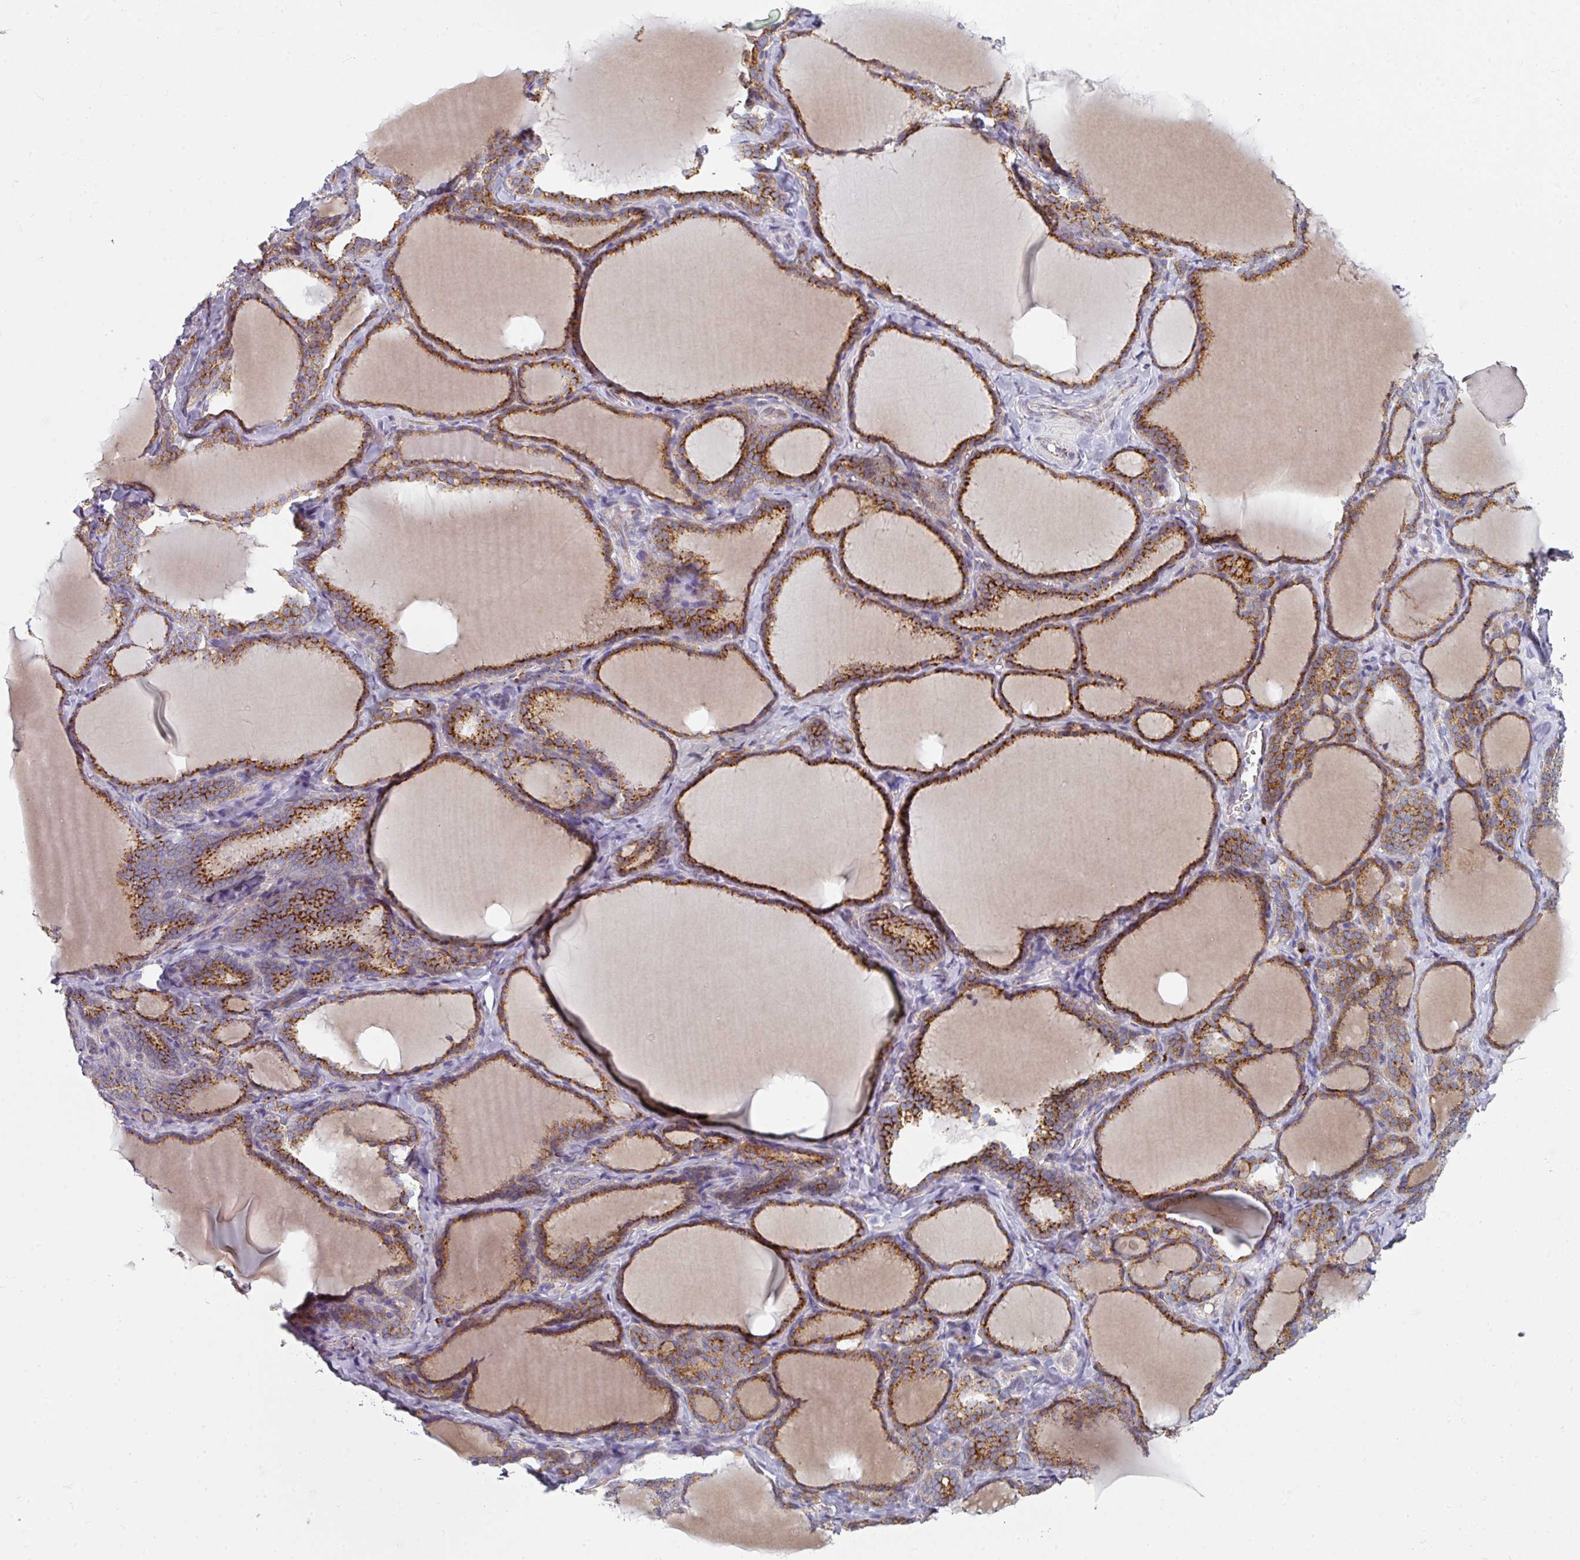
{"staining": {"intensity": "strong", "quantity": ">75%", "location": "cytoplasmic/membranous"}, "tissue": "thyroid gland", "cell_type": "Glandular cells", "image_type": "normal", "snomed": [{"axis": "morphology", "description": "Normal tissue, NOS"}, {"axis": "topography", "description": "Thyroid gland"}], "caption": "High-magnification brightfield microscopy of benign thyroid gland stained with DAB (3,3'-diaminobenzidine) (brown) and counterstained with hematoxylin (blue). glandular cells exhibit strong cytoplasmic/membranous staining is seen in about>75% of cells. (IHC, brightfield microscopy, high magnification).", "gene": "CCDC85B", "patient": {"sex": "female", "age": 31}}